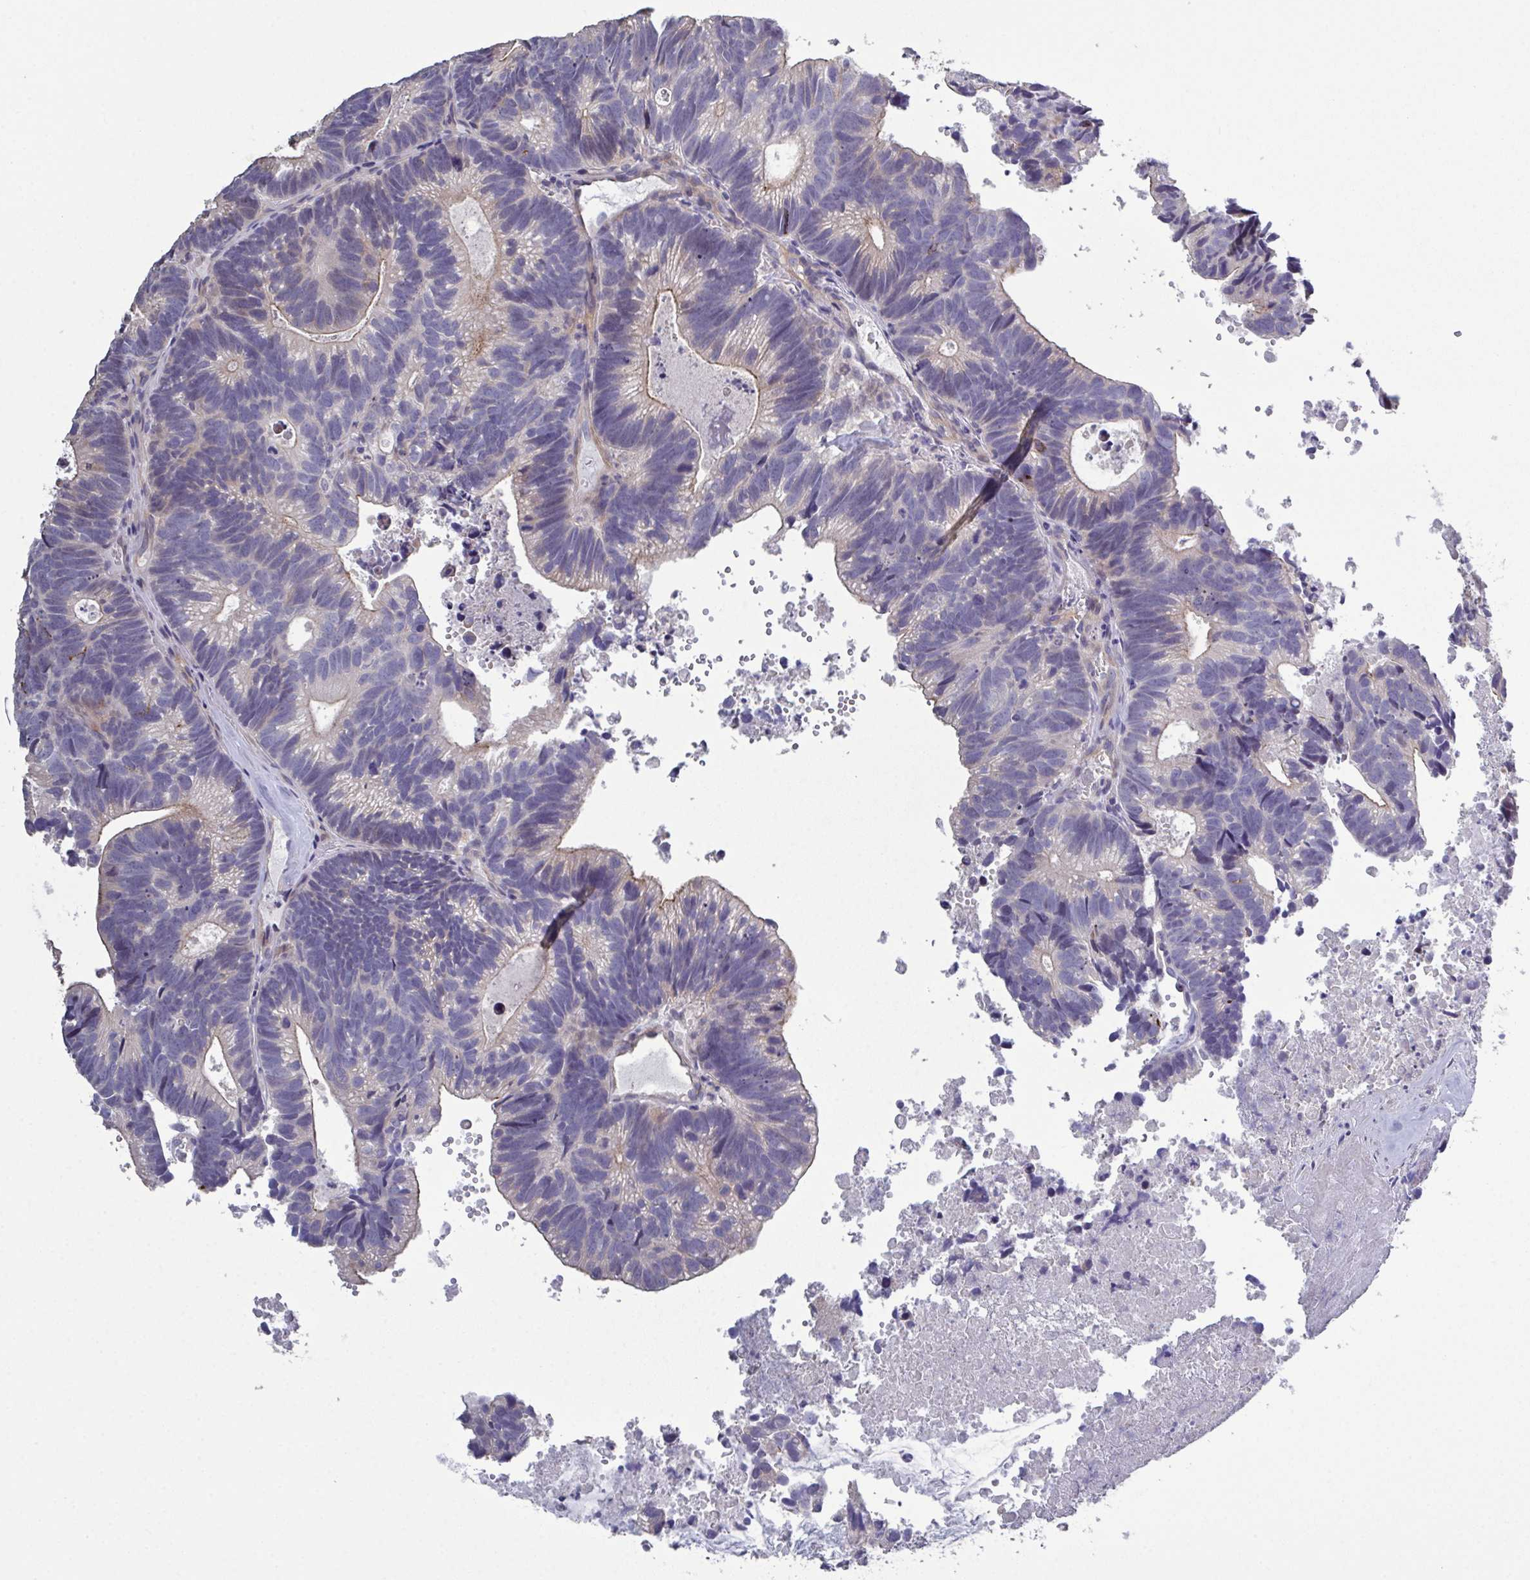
{"staining": {"intensity": "weak", "quantity": "25%-75%", "location": "cytoplasmic/membranous"}, "tissue": "head and neck cancer", "cell_type": "Tumor cells", "image_type": "cancer", "snomed": [{"axis": "morphology", "description": "Adenocarcinoma, NOS"}, {"axis": "topography", "description": "Head-Neck"}], "caption": "Immunohistochemical staining of head and neck adenocarcinoma exhibits low levels of weak cytoplasmic/membranous protein staining in about 25%-75% of tumor cells.", "gene": "GLDC", "patient": {"sex": "male", "age": 62}}